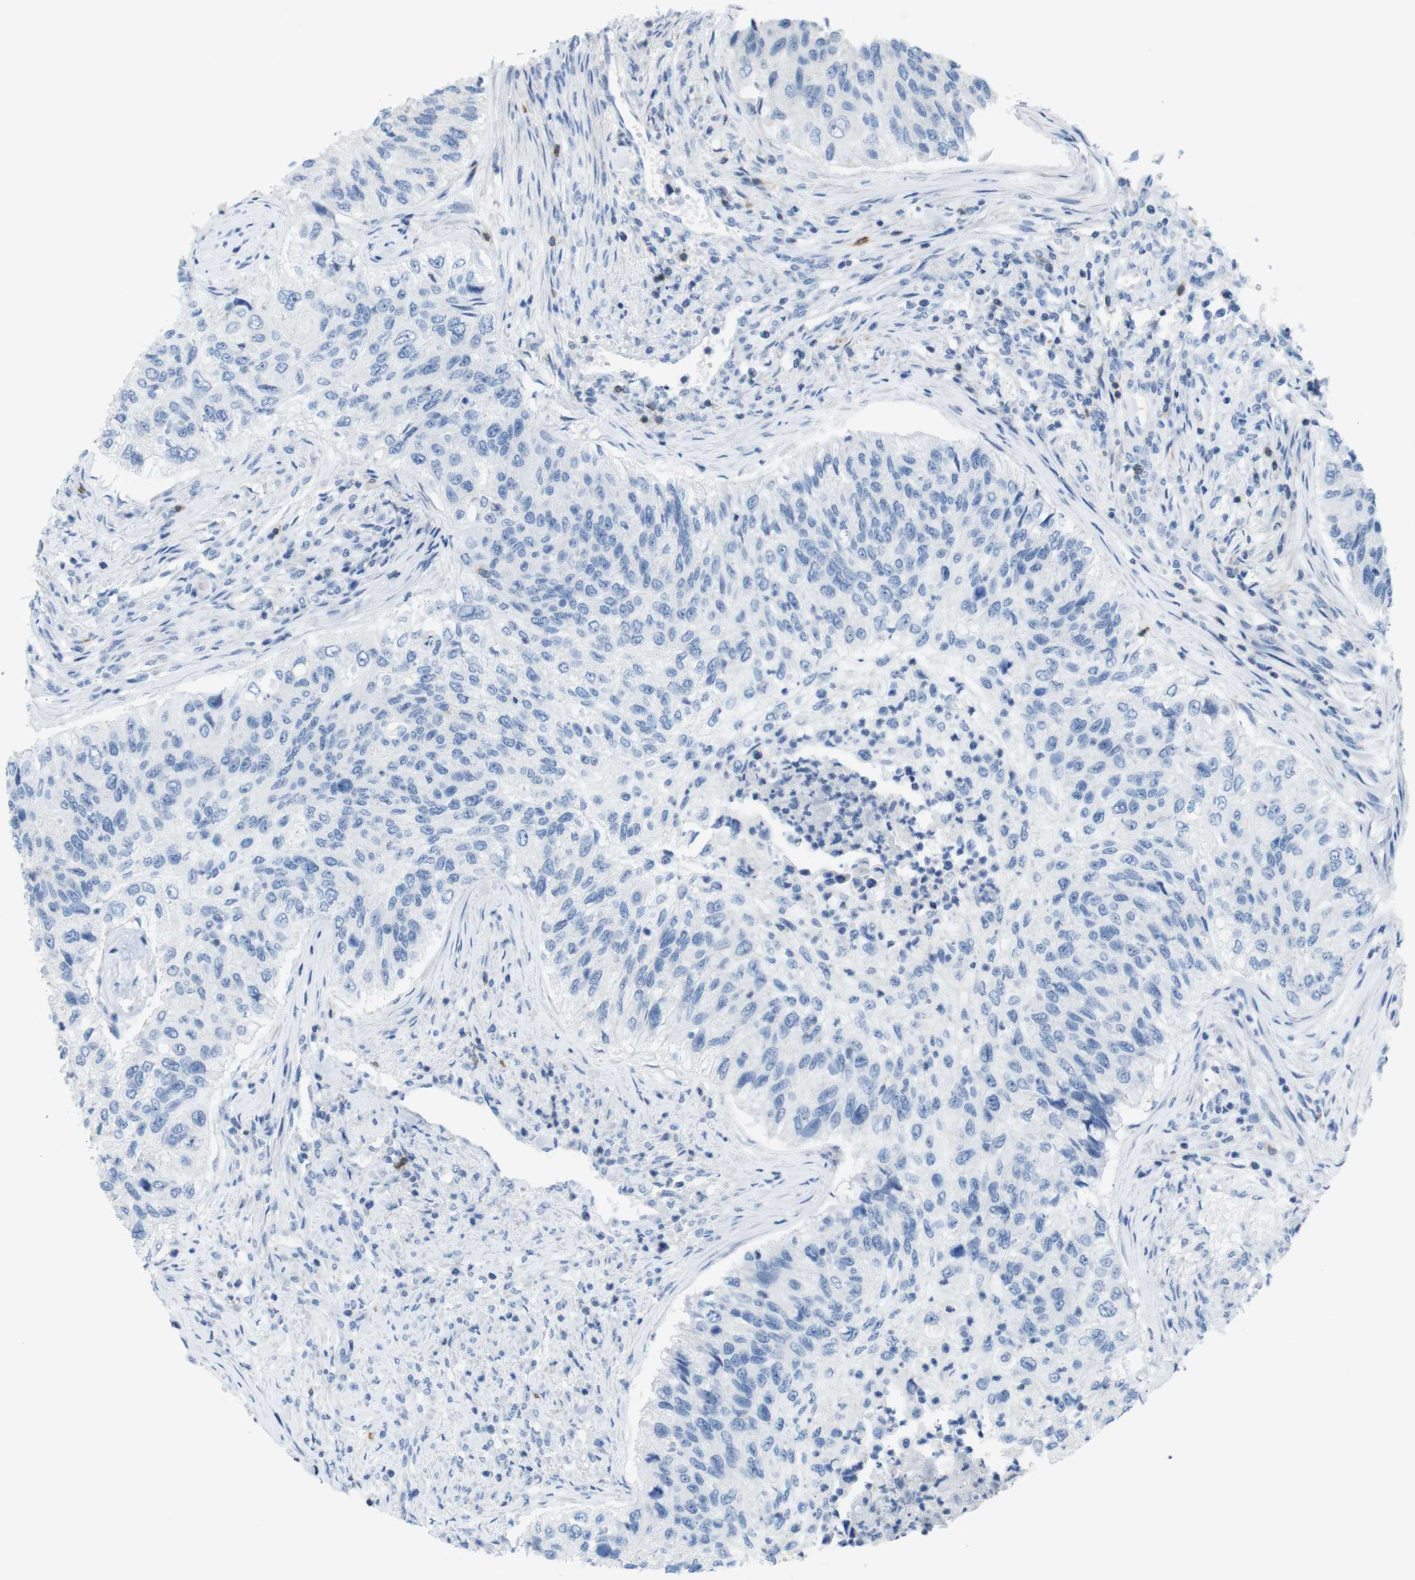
{"staining": {"intensity": "negative", "quantity": "none", "location": "none"}, "tissue": "urothelial cancer", "cell_type": "Tumor cells", "image_type": "cancer", "snomed": [{"axis": "morphology", "description": "Urothelial carcinoma, High grade"}, {"axis": "topography", "description": "Urinary bladder"}], "caption": "High magnification brightfield microscopy of high-grade urothelial carcinoma stained with DAB (3,3'-diaminobenzidine) (brown) and counterstained with hematoxylin (blue): tumor cells show no significant staining. (Stains: DAB (3,3'-diaminobenzidine) immunohistochemistry with hematoxylin counter stain, Microscopy: brightfield microscopy at high magnification).", "gene": "CD5", "patient": {"sex": "female", "age": 60}}